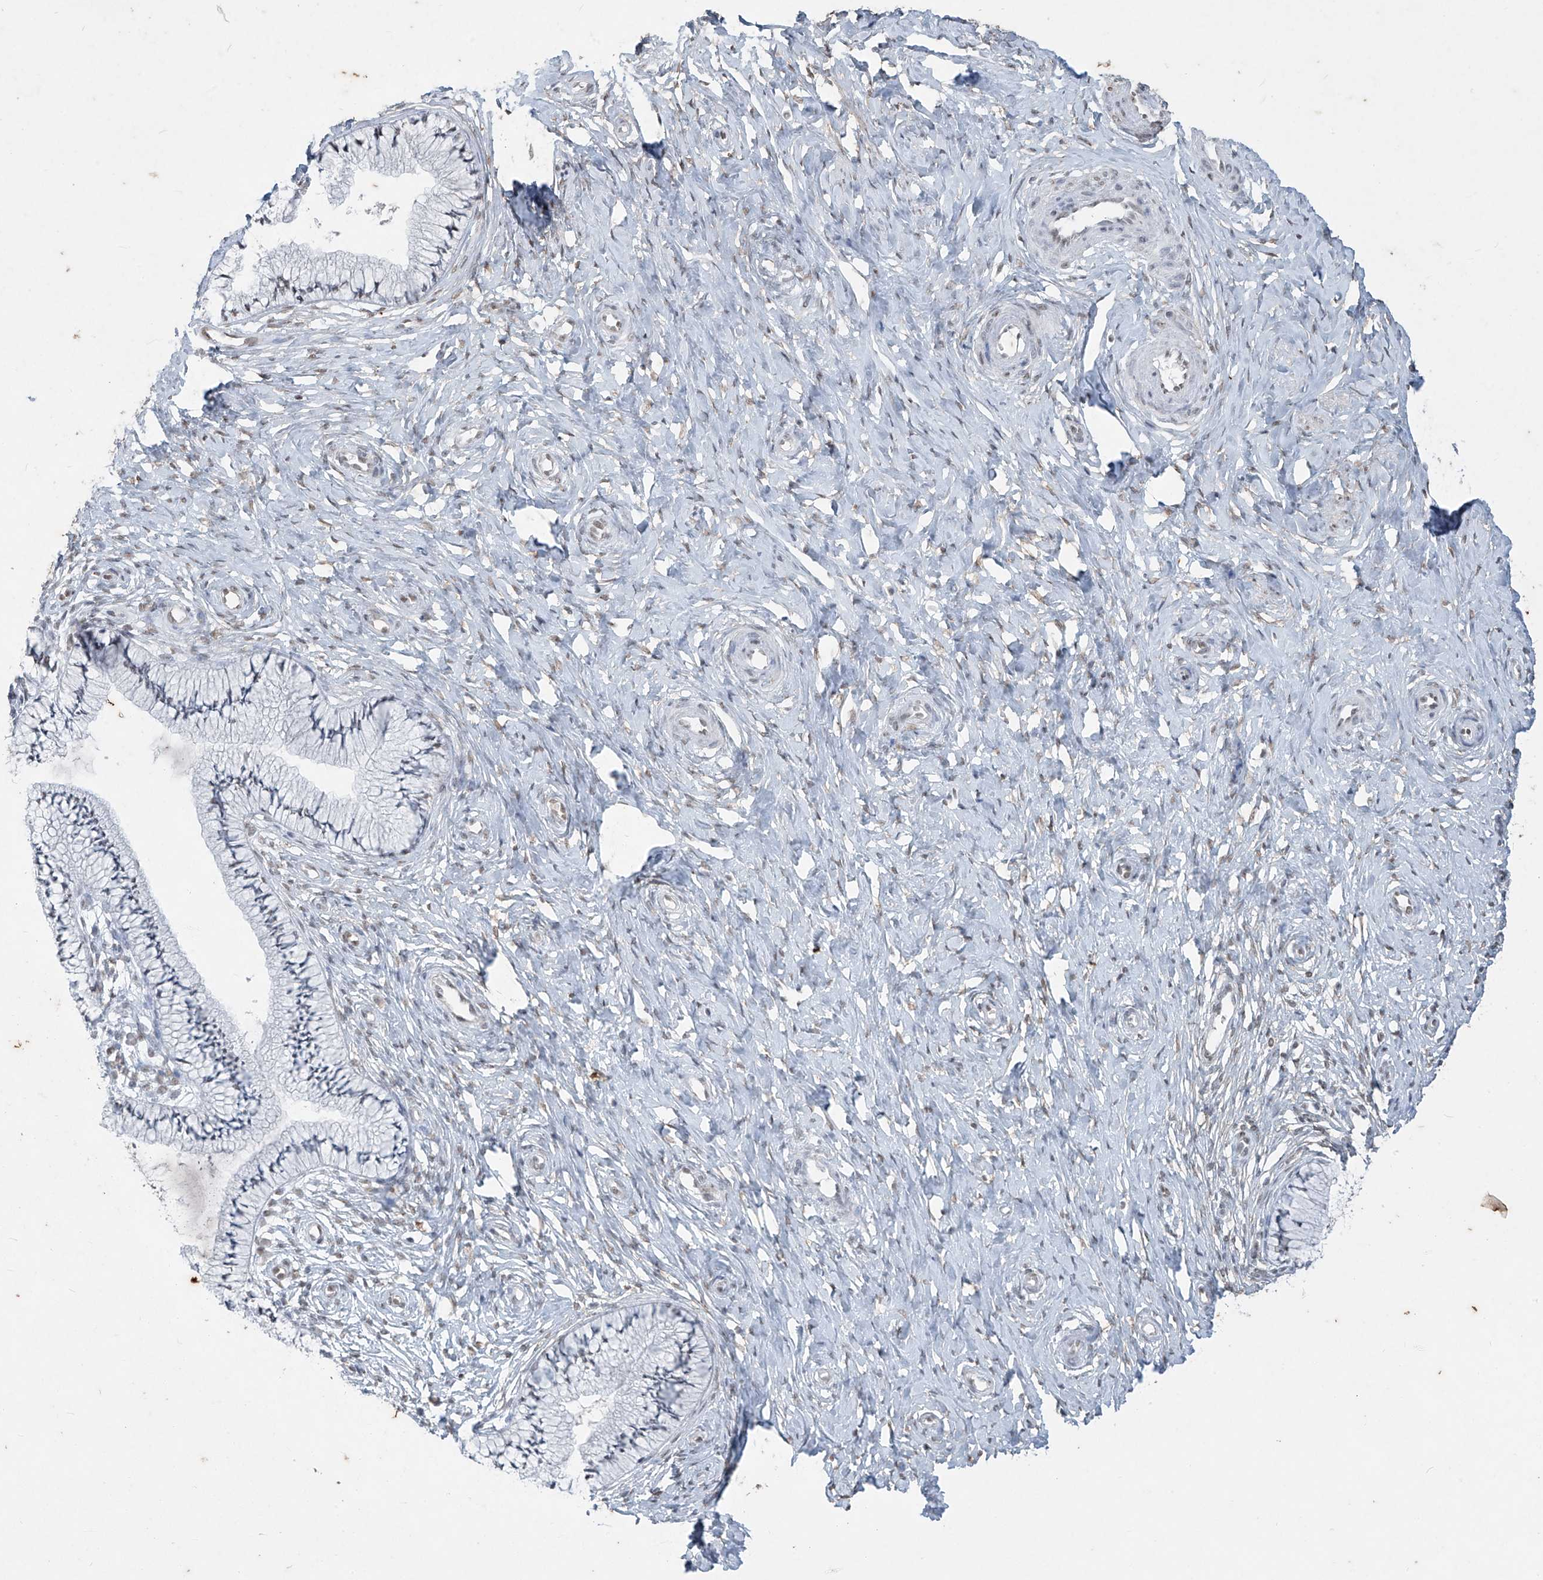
{"staining": {"intensity": "weak", "quantity": "<25%", "location": "nuclear"}, "tissue": "cervix", "cell_type": "Glandular cells", "image_type": "normal", "snomed": [{"axis": "morphology", "description": "Normal tissue, NOS"}, {"axis": "topography", "description": "Cervix"}], "caption": "Immunohistochemistry (IHC) histopathology image of normal human cervix stained for a protein (brown), which exhibits no staining in glandular cells.", "gene": "TFEC", "patient": {"sex": "female", "age": 36}}